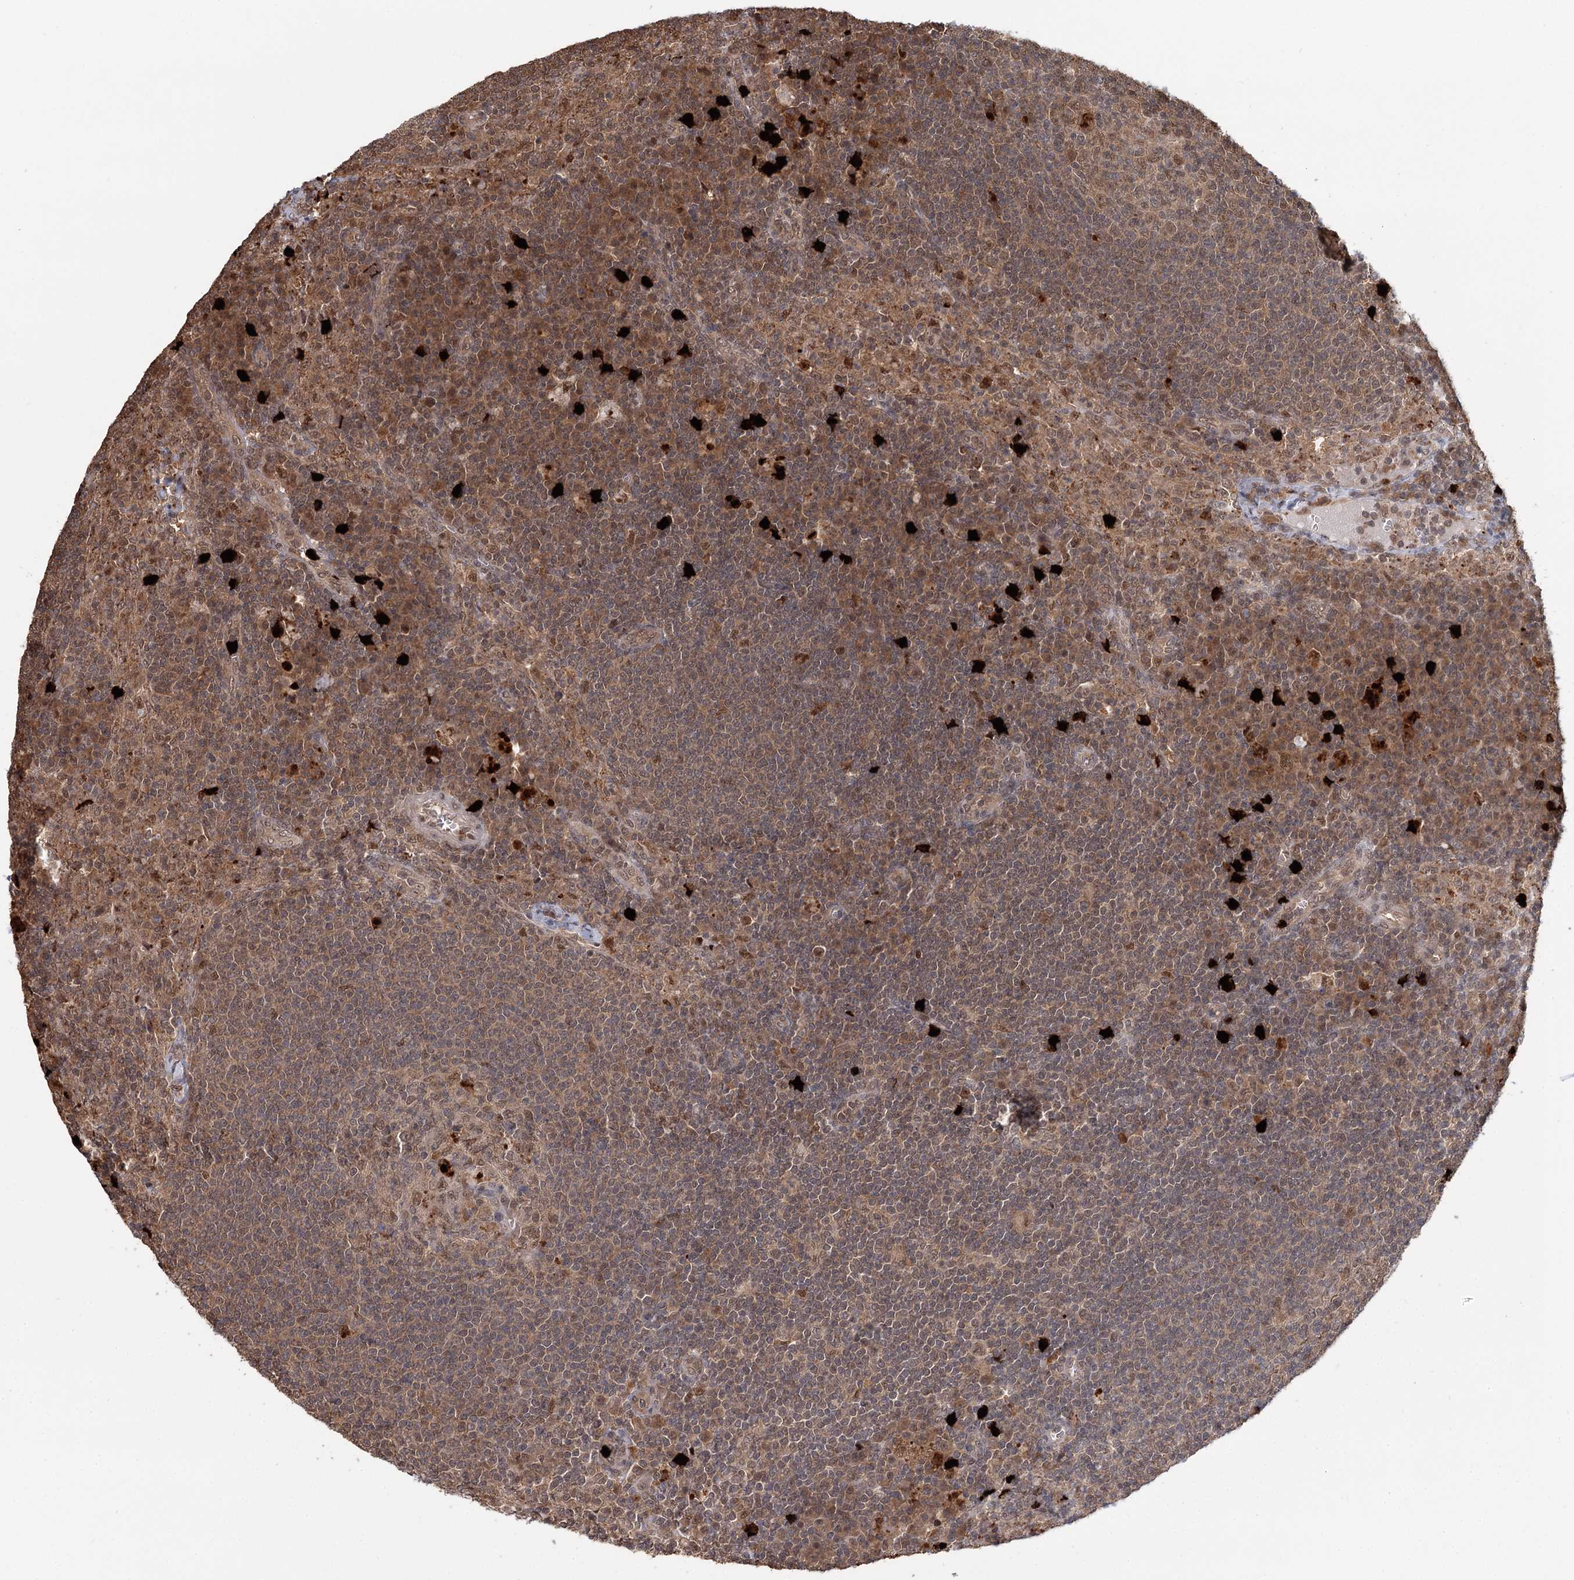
{"staining": {"intensity": "weak", "quantity": ">75%", "location": "cytoplasmic/membranous,nuclear"}, "tissue": "lymph node", "cell_type": "Germinal center cells", "image_type": "normal", "snomed": [{"axis": "morphology", "description": "Normal tissue, NOS"}, {"axis": "topography", "description": "Lymph node"}], "caption": "DAB (3,3'-diaminobenzidine) immunohistochemical staining of benign human lymph node displays weak cytoplasmic/membranous,nuclear protein expression in about >75% of germinal center cells. The staining was performed using DAB, with brown indicating positive protein expression. Nuclei are stained blue with hematoxylin.", "gene": "N6AMT1", "patient": {"sex": "female", "age": 70}}